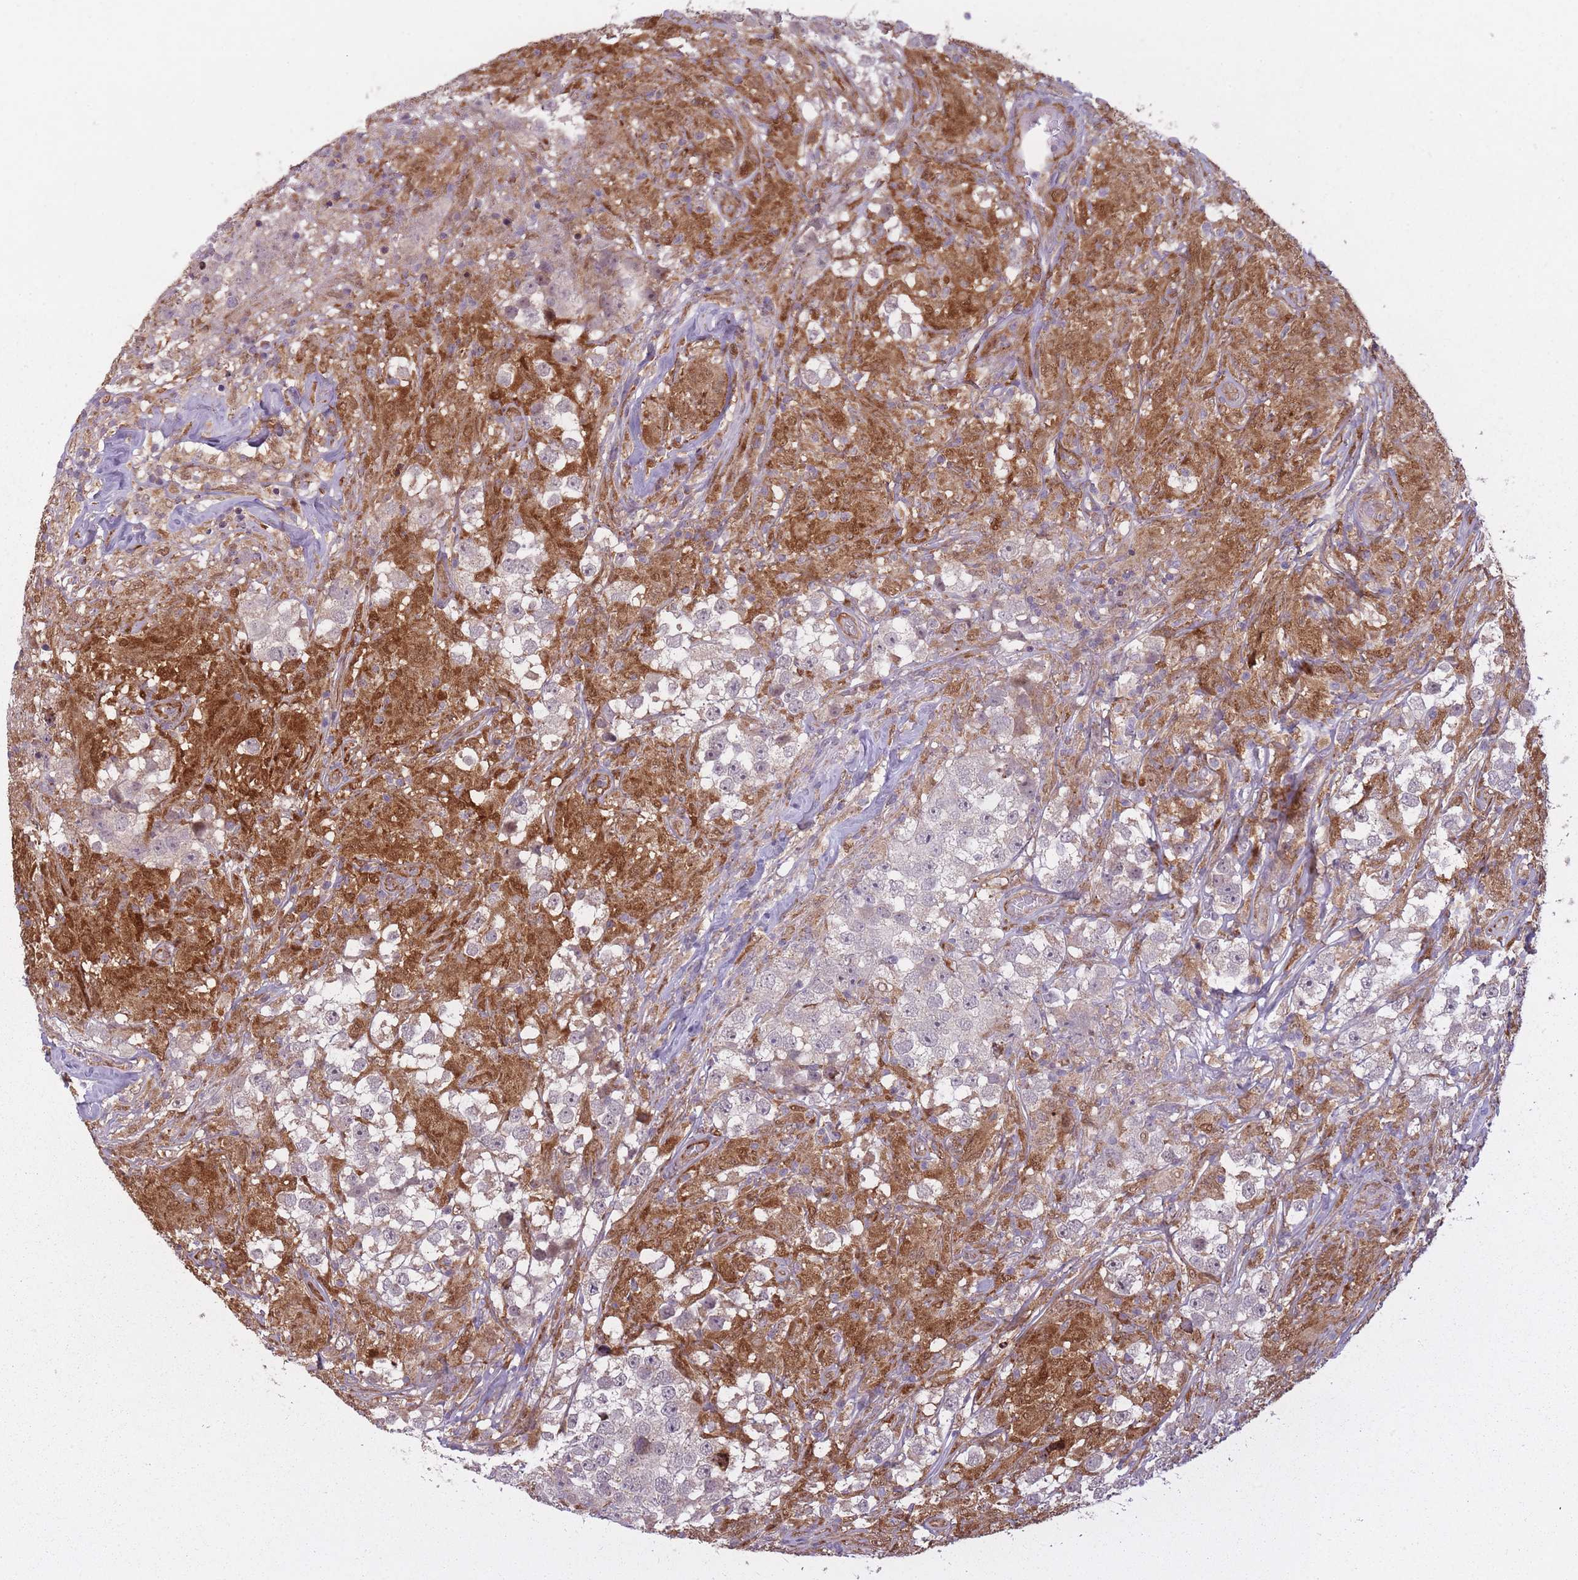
{"staining": {"intensity": "negative", "quantity": "none", "location": "none"}, "tissue": "testis cancer", "cell_type": "Tumor cells", "image_type": "cancer", "snomed": [{"axis": "morphology", "description": "Seminoma, NOS"}, {"axis": "topography", "description": "Testis"}], "caption": "Image shows no significant protein staining in tumor cells of testis seminoma.", "gene": "LGALS9", "patient": {"sex": "male", "age": 46}}